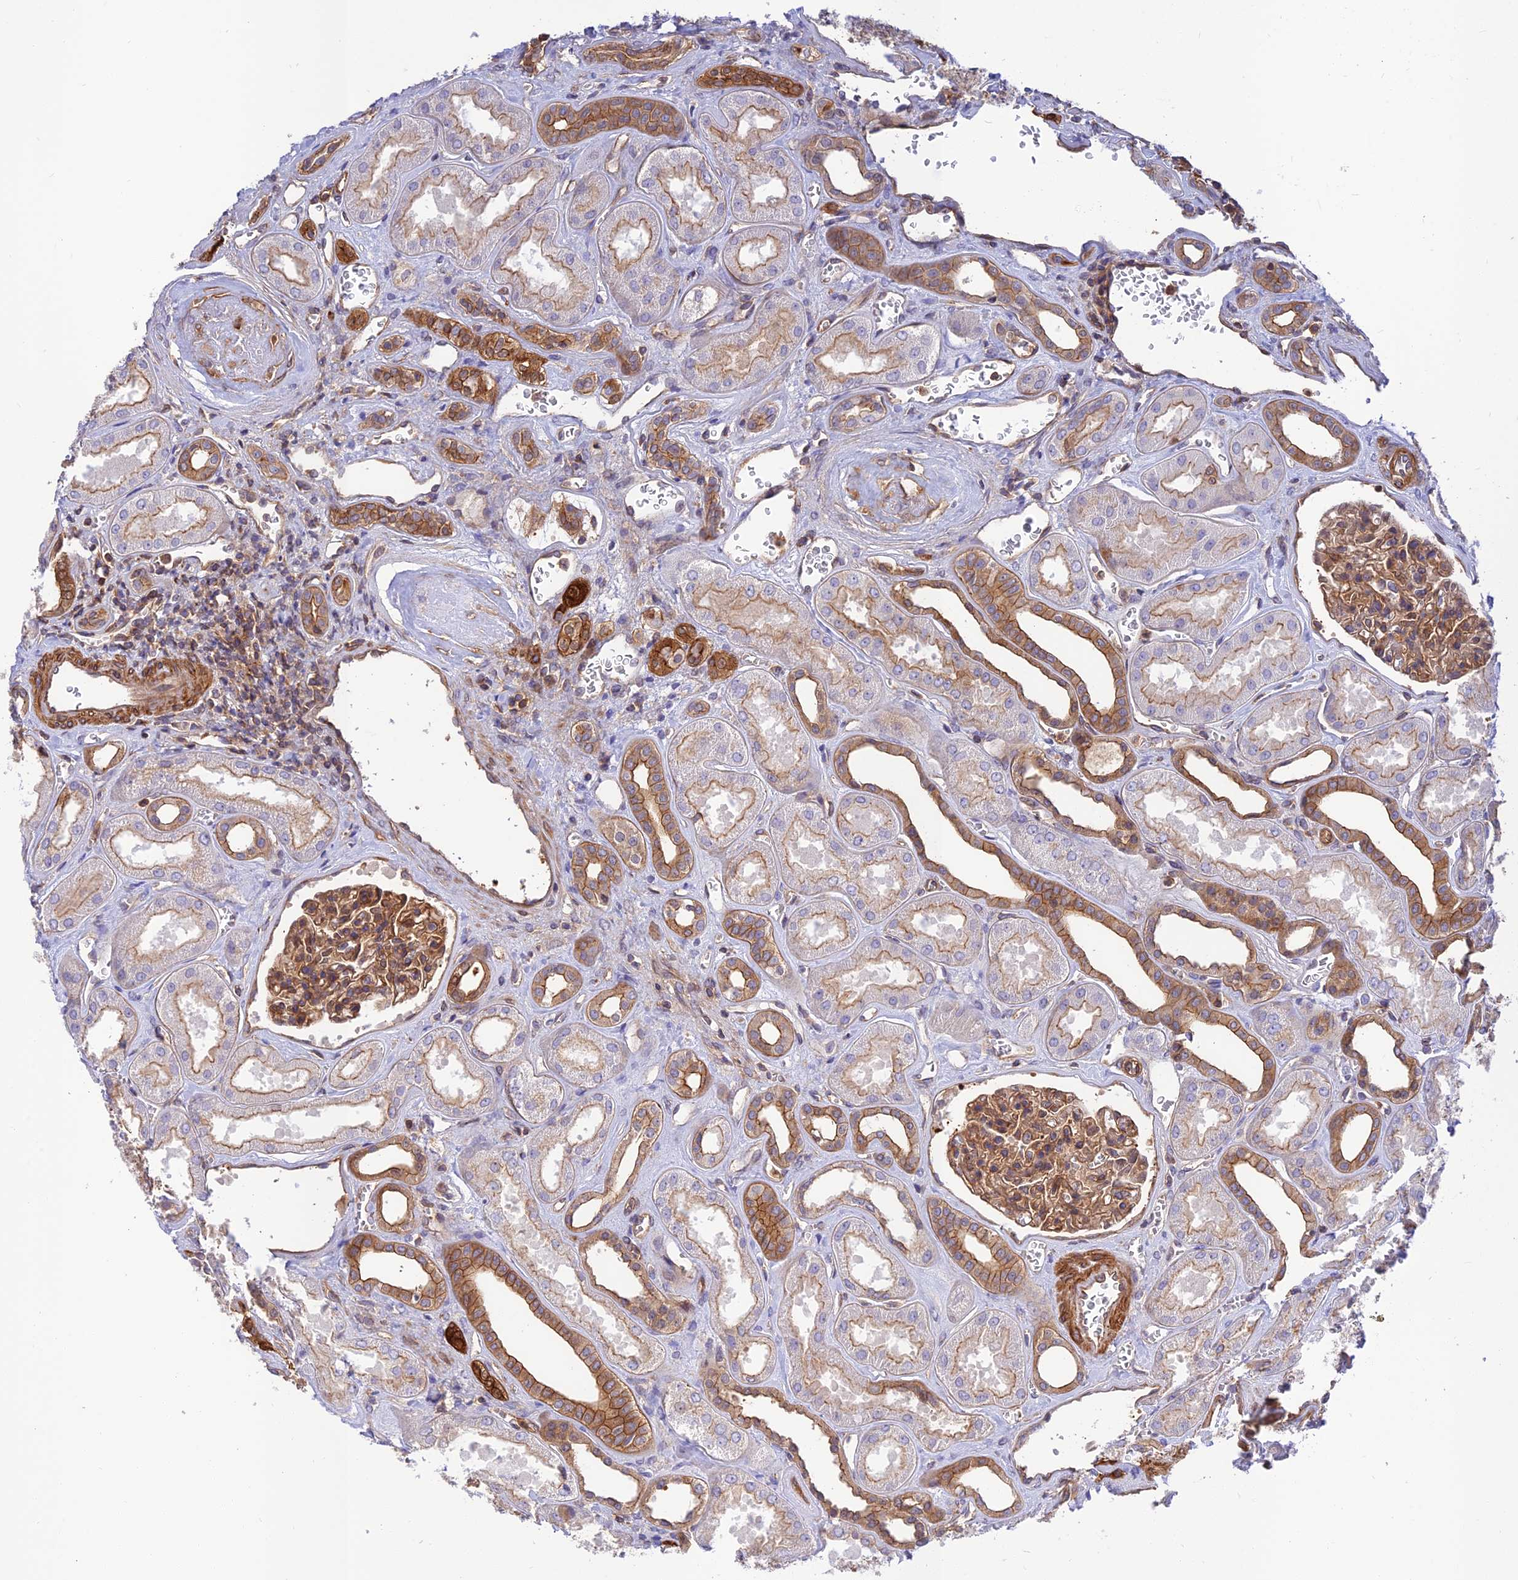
{"staining": {"intensity": "moderate", "quantity": ">75%", "location": "cytoplasmic/membranous"}, "tissue": "kidney", "cell_type": "Cells in glomeruli", "image_type": "normal", "snomed": [{"axis": "morphology", "description": "Normal tissue, NOS"}, {"axis": "morphology", "description": "Adenocarcinoma, NOS"}, {"axis": "topography", "description": "Kidney"}], "caption": "An image of kidney stained for a protein shows moderate cytoplasmic/membranous brown staining in cells in glomeruli. (DAB IHC with brightfield microscopy, high magnification).", "gene": "PPP1R12C", "patient": {"sex": "female", "age": 68}}